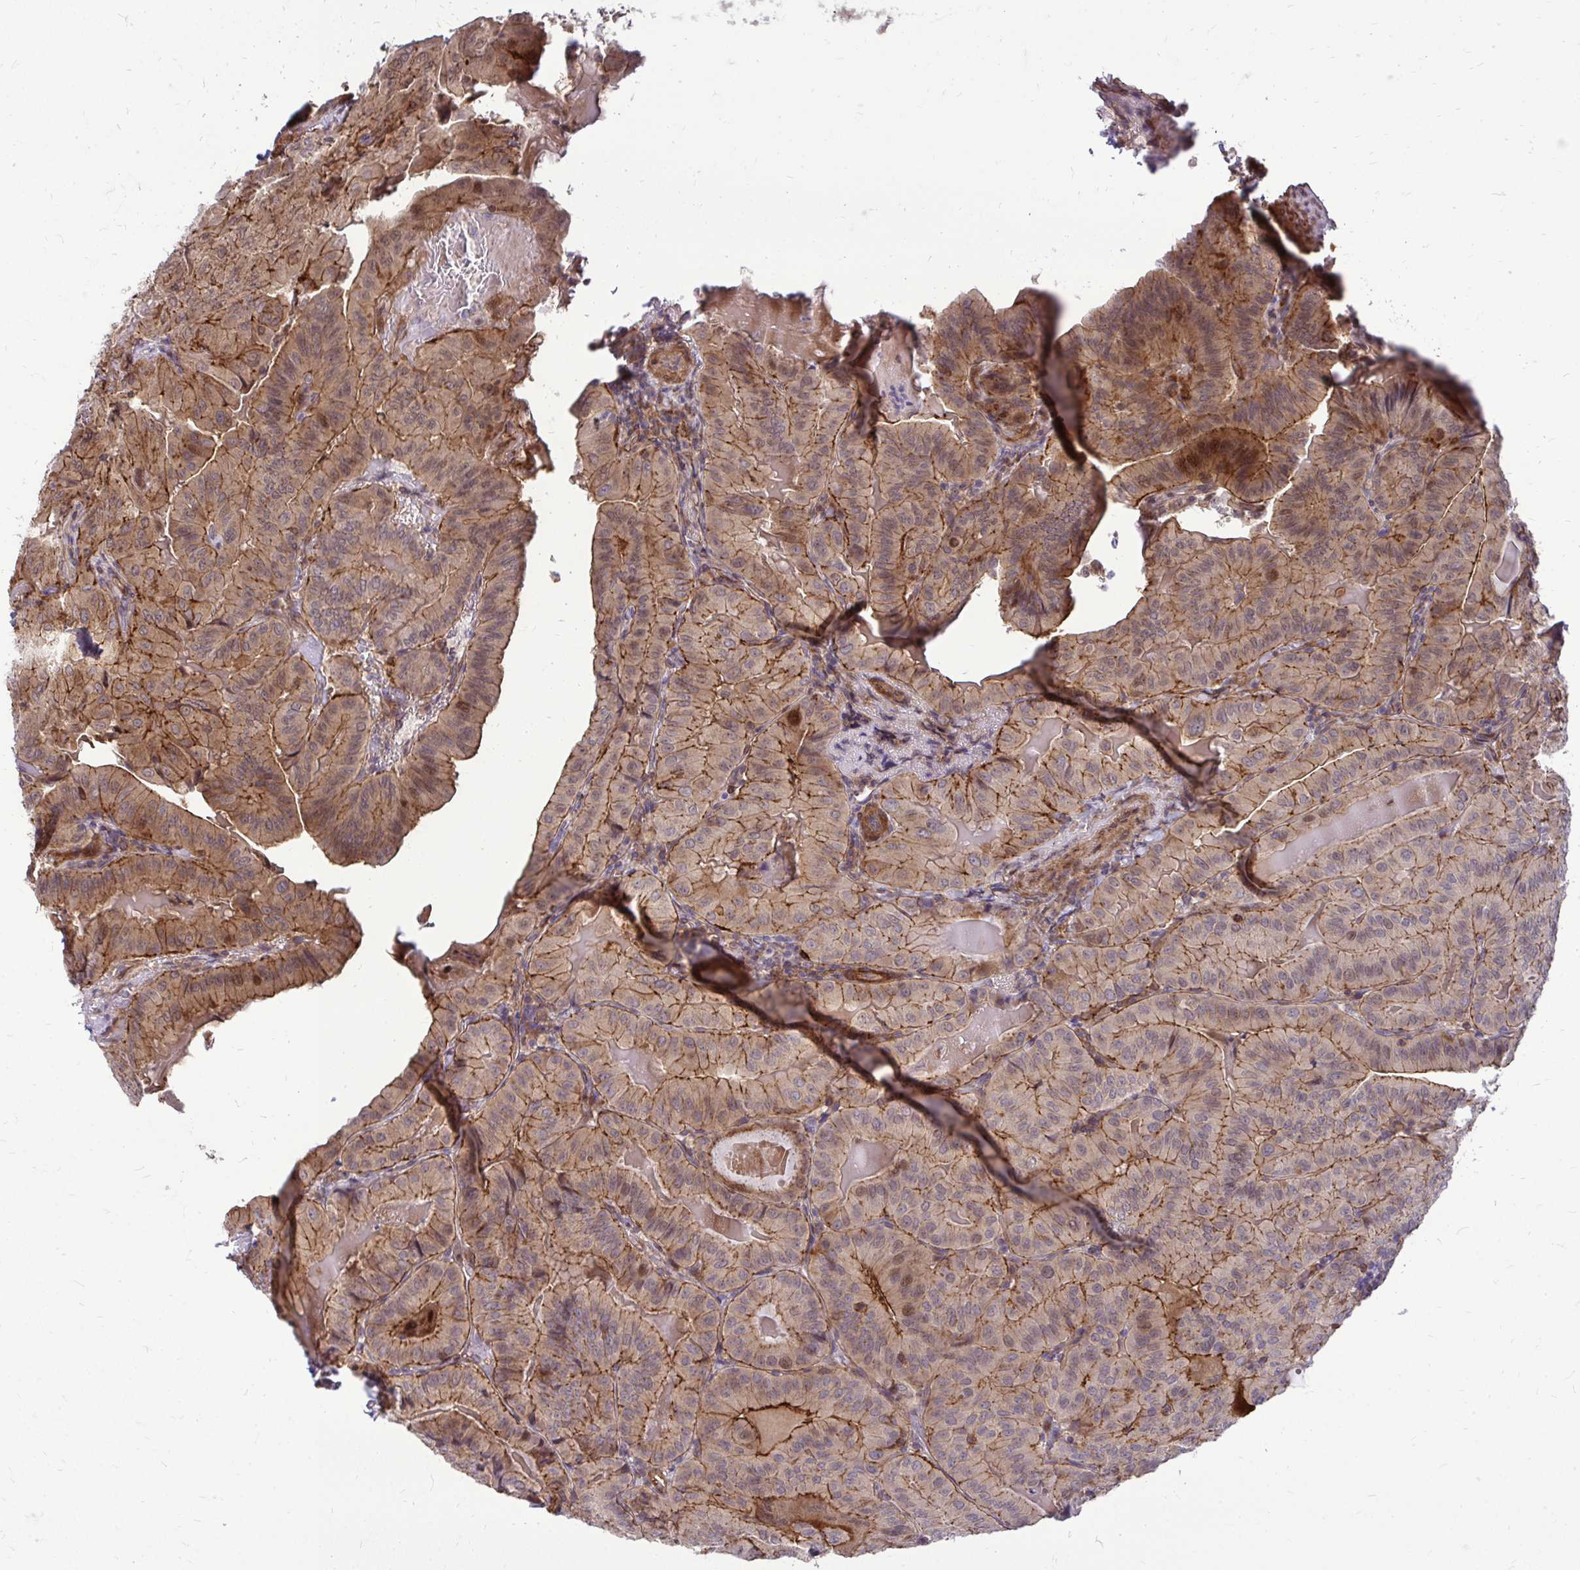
{"staining": {"intensity": "moderate", "quantity": ">75%", "location": "cytoplasmic/membranous"}, "tissue": "thyroid cancer", "cell_type": "Tumor cells", "image_type": "cancer", "snomed": [{"axis": "morphology", "description": "Papillary adenocarcinoma, NOS"}, {"axis": "topography", "description": "Thyroid gland"}], "caption": "Protein analysis of papillary adenocarcinoma (thyroid) tissue demonstrates moderate cytoplasmic/membranous staining in about >75% of tumor cells.", "gene": "TRIP6", "patient": {"sex": "female", "age": 68}}